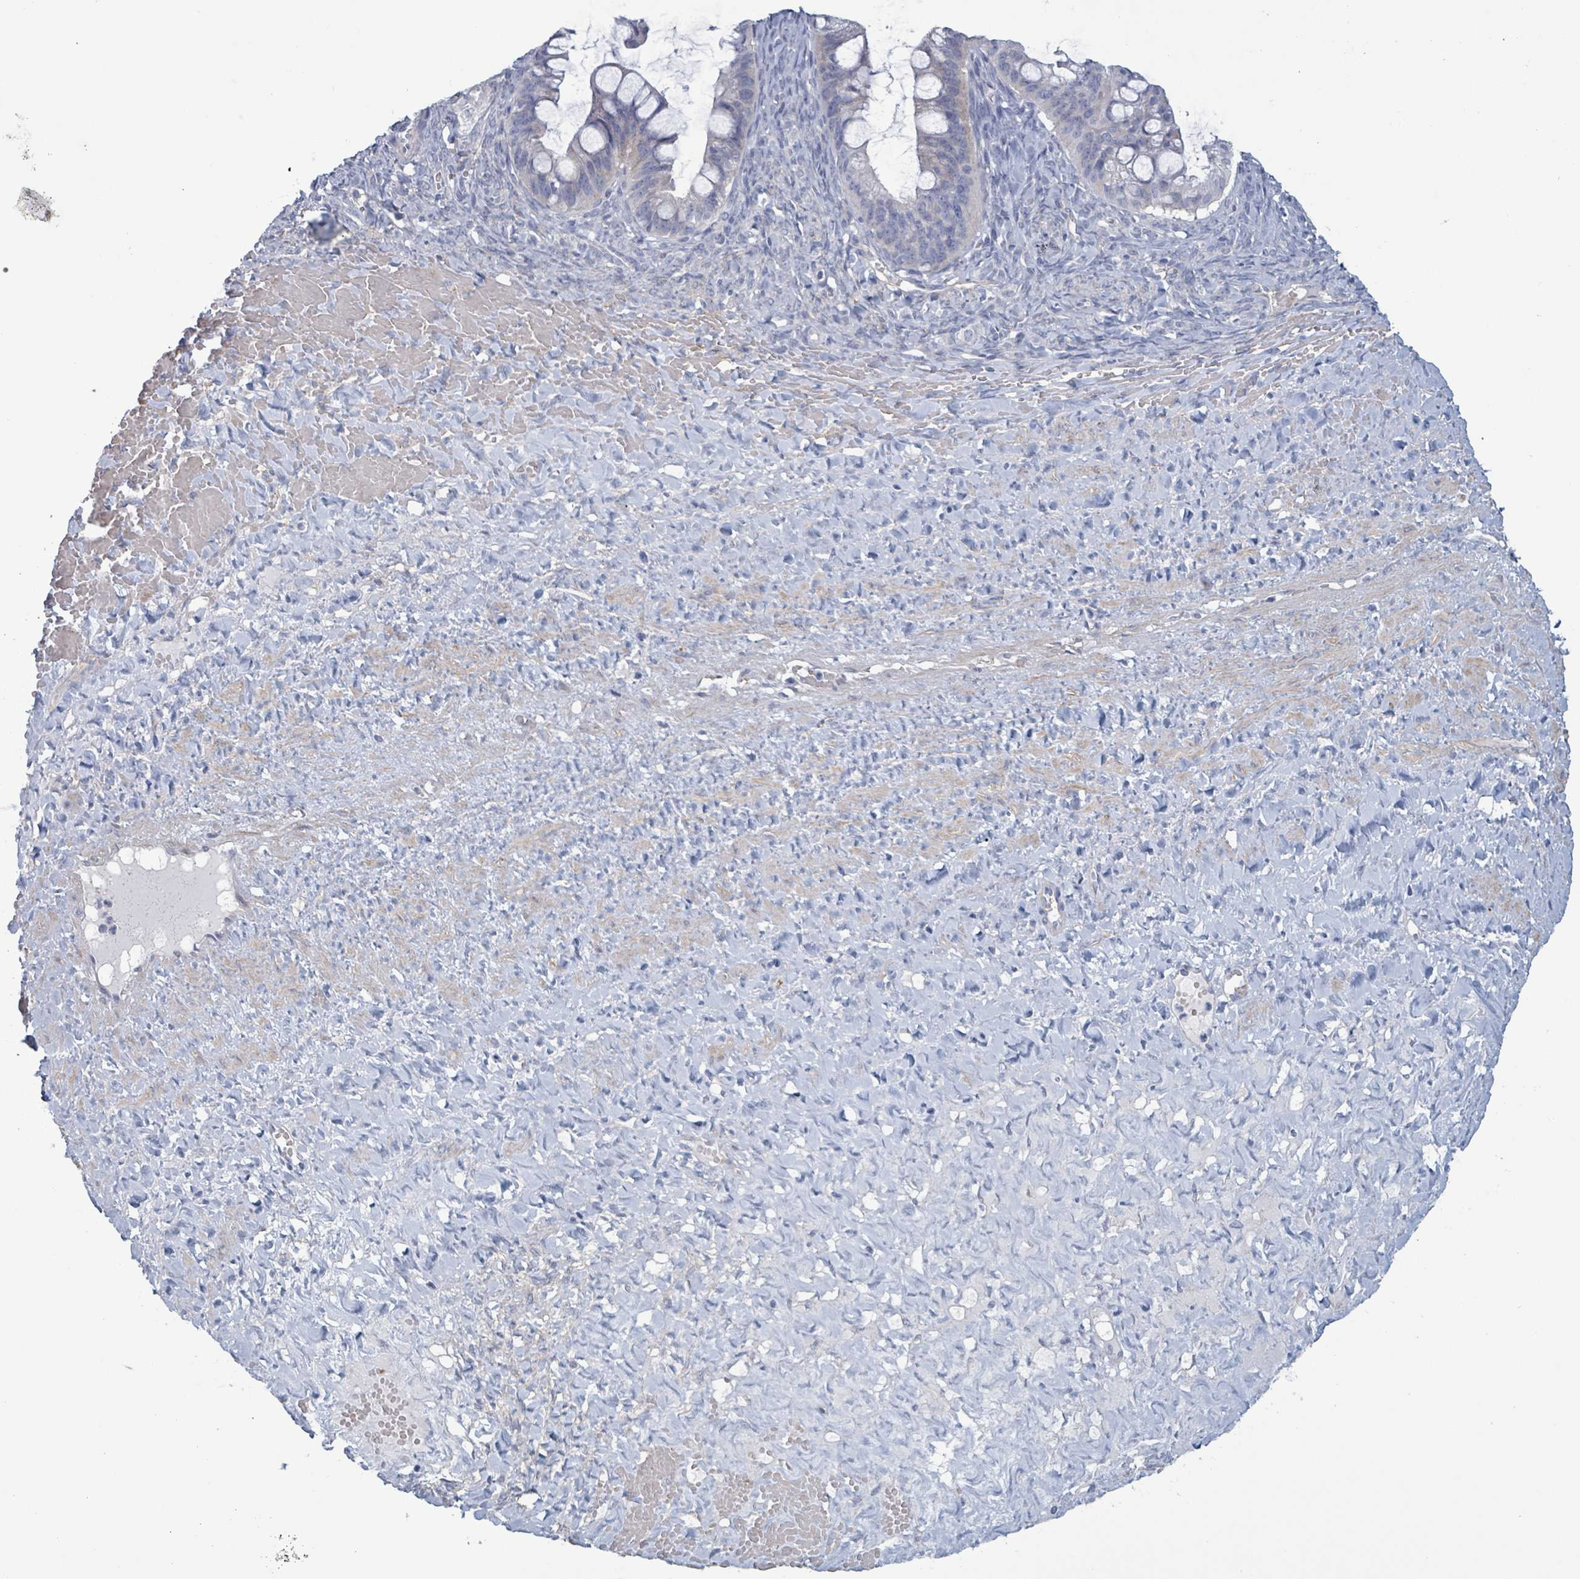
{"staining": {"intensity": "negative", "quantity": "none", "location": "none"}, "tissue": "ovarian cancer", "cell_type": "Tumor cells", "image_type": "cancer", "snomed": [{"axis": "morphology", "description": "Cystadenocarcinoma, mucinous, NOS"}, {"axis": "topography", "description": "Ovary"}], "caption": "This is a histopathology image of IHC staining of ovarian cancer, which shows no positivity in tumor cells.", "gene": "PKLR", "patient": {"sex": "female", "age": 73}}